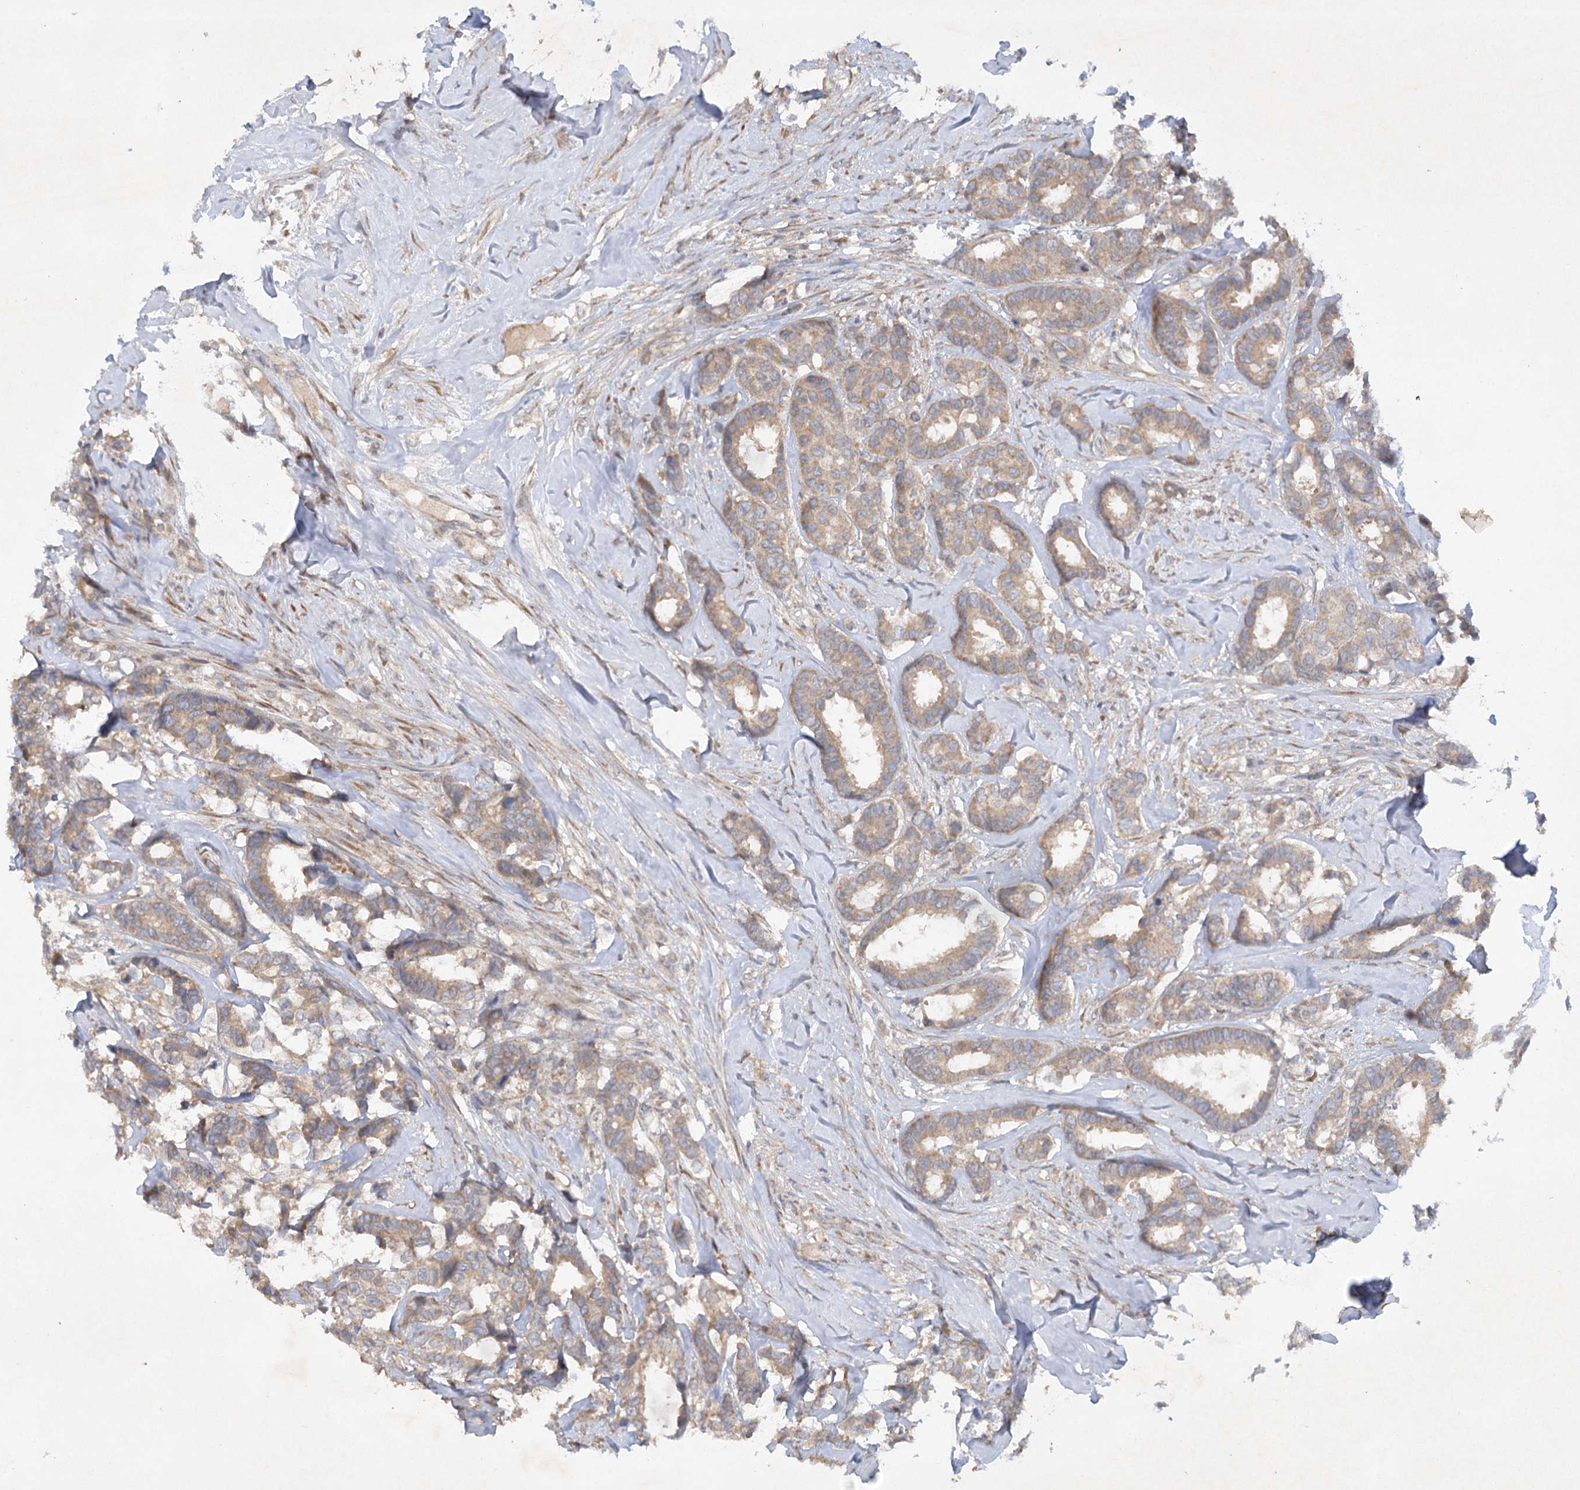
{"staining": {"intensity": "weak", "quantity": ">75%", "location": "cytoplasmic/membranous"}, "tissue": "breast cancer", "cell_type": "Tumor cells", "image_type": "cancer", "snomed": [{"axis": "morphology", "description": "Duct carcinoma"}, {"axis": "topography", "description": "Breast"}], "caption": "Human breast cancer (infiltrating ductal carcinoma) stained with a brown dye reveals weak cytoplasmic/membranous positive staining in approximately >75% of tumor cells.", "gene": "TRAF3IP1", "patient": {"sex": "female", "age": 87}}